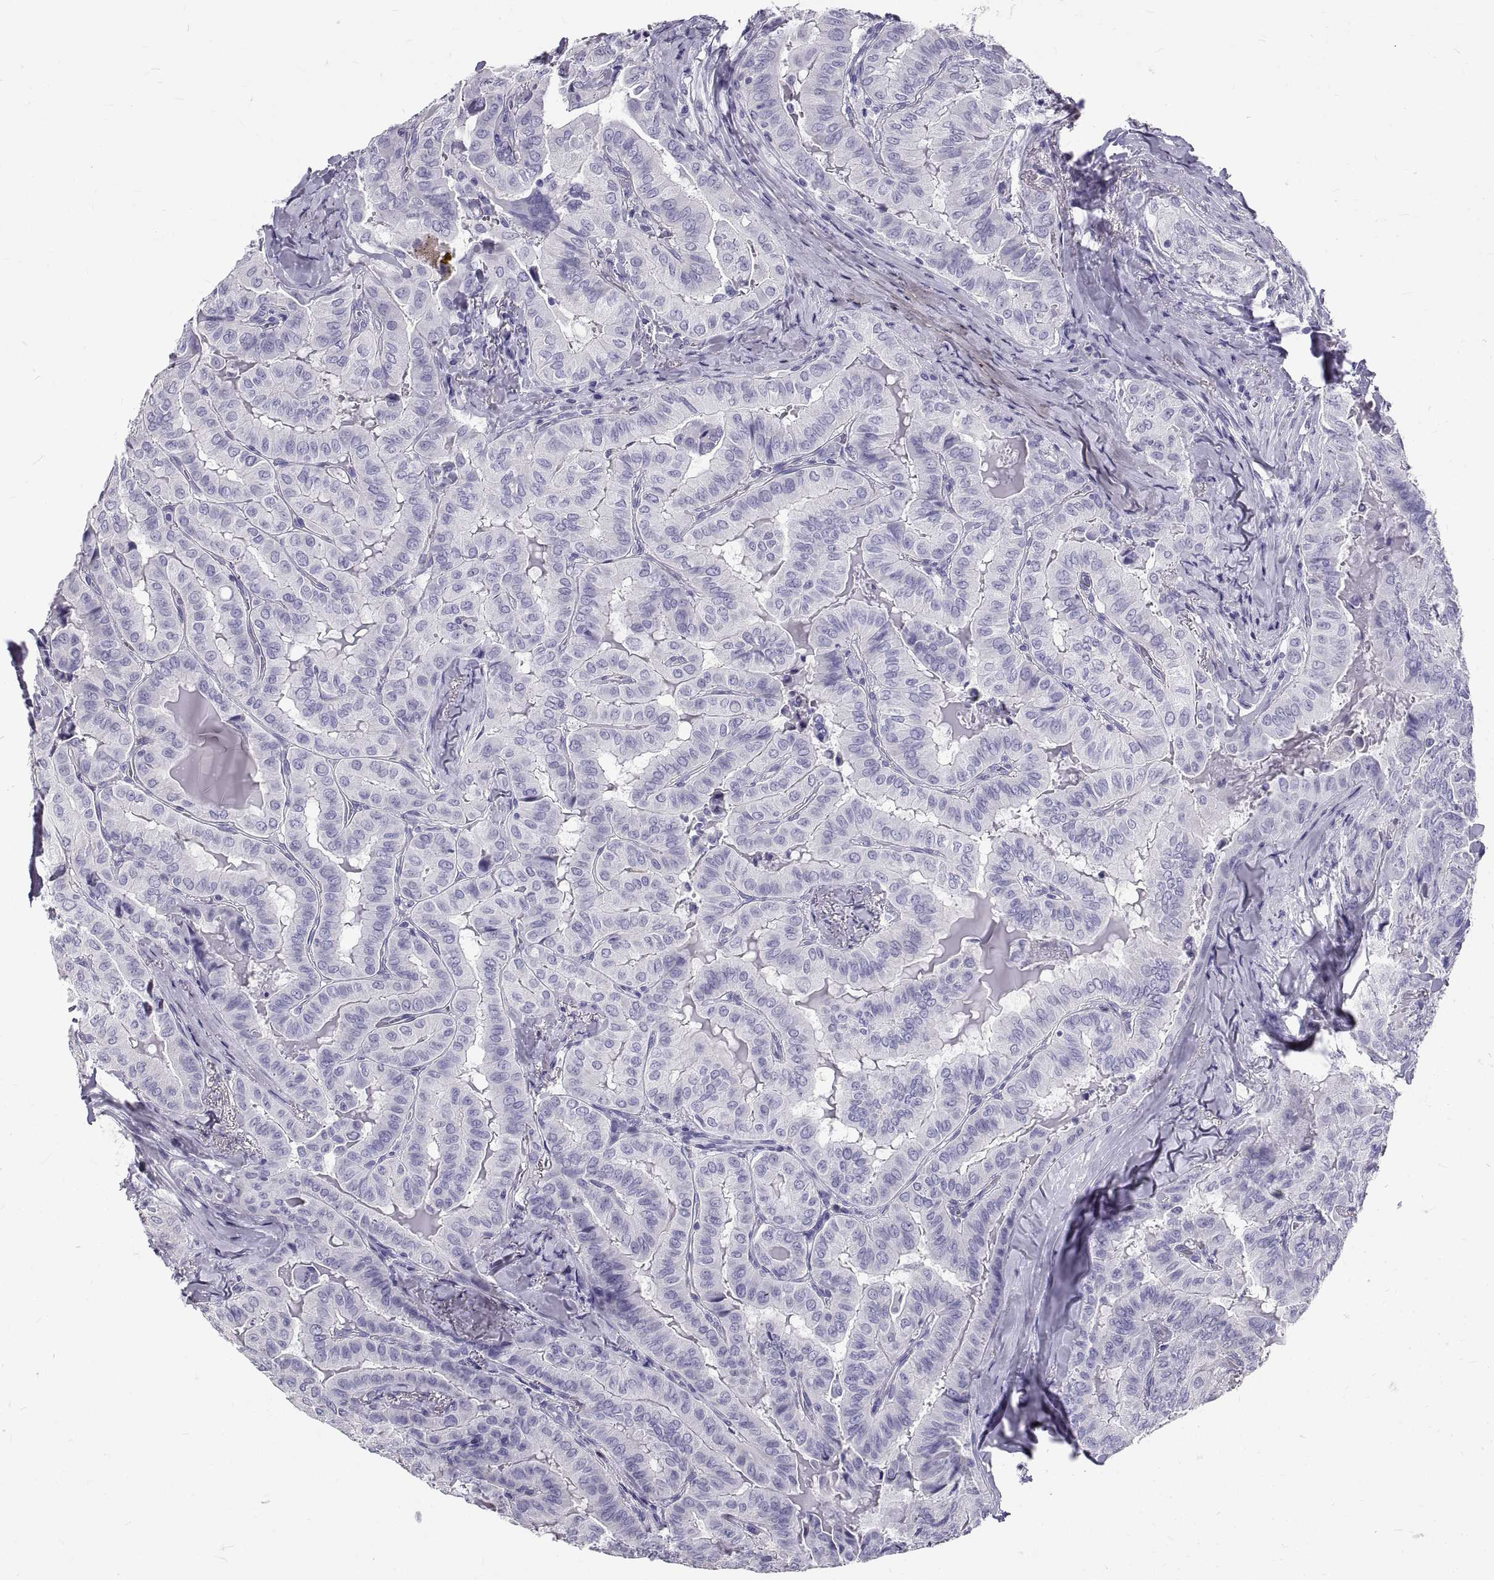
{"staining": {"intensity": "negative", "quantity": "none", "location": "none"}, "tissue": "thyroid cancer", "cell_type": "Tumor cells", "image_type": "cancer", "snomed": [{"axis": "morphology", "description": "Papillary adenocarcinoma, NOS"}, {"axis": "topography", "description": "Thyroid gland"}], "caption": "The histopathology image reveals no staining of tumor cells in papillary adenocarcinoma (thyroid).", "gene": "GNG12", "patient": {"sex": "female", "age": 68}}